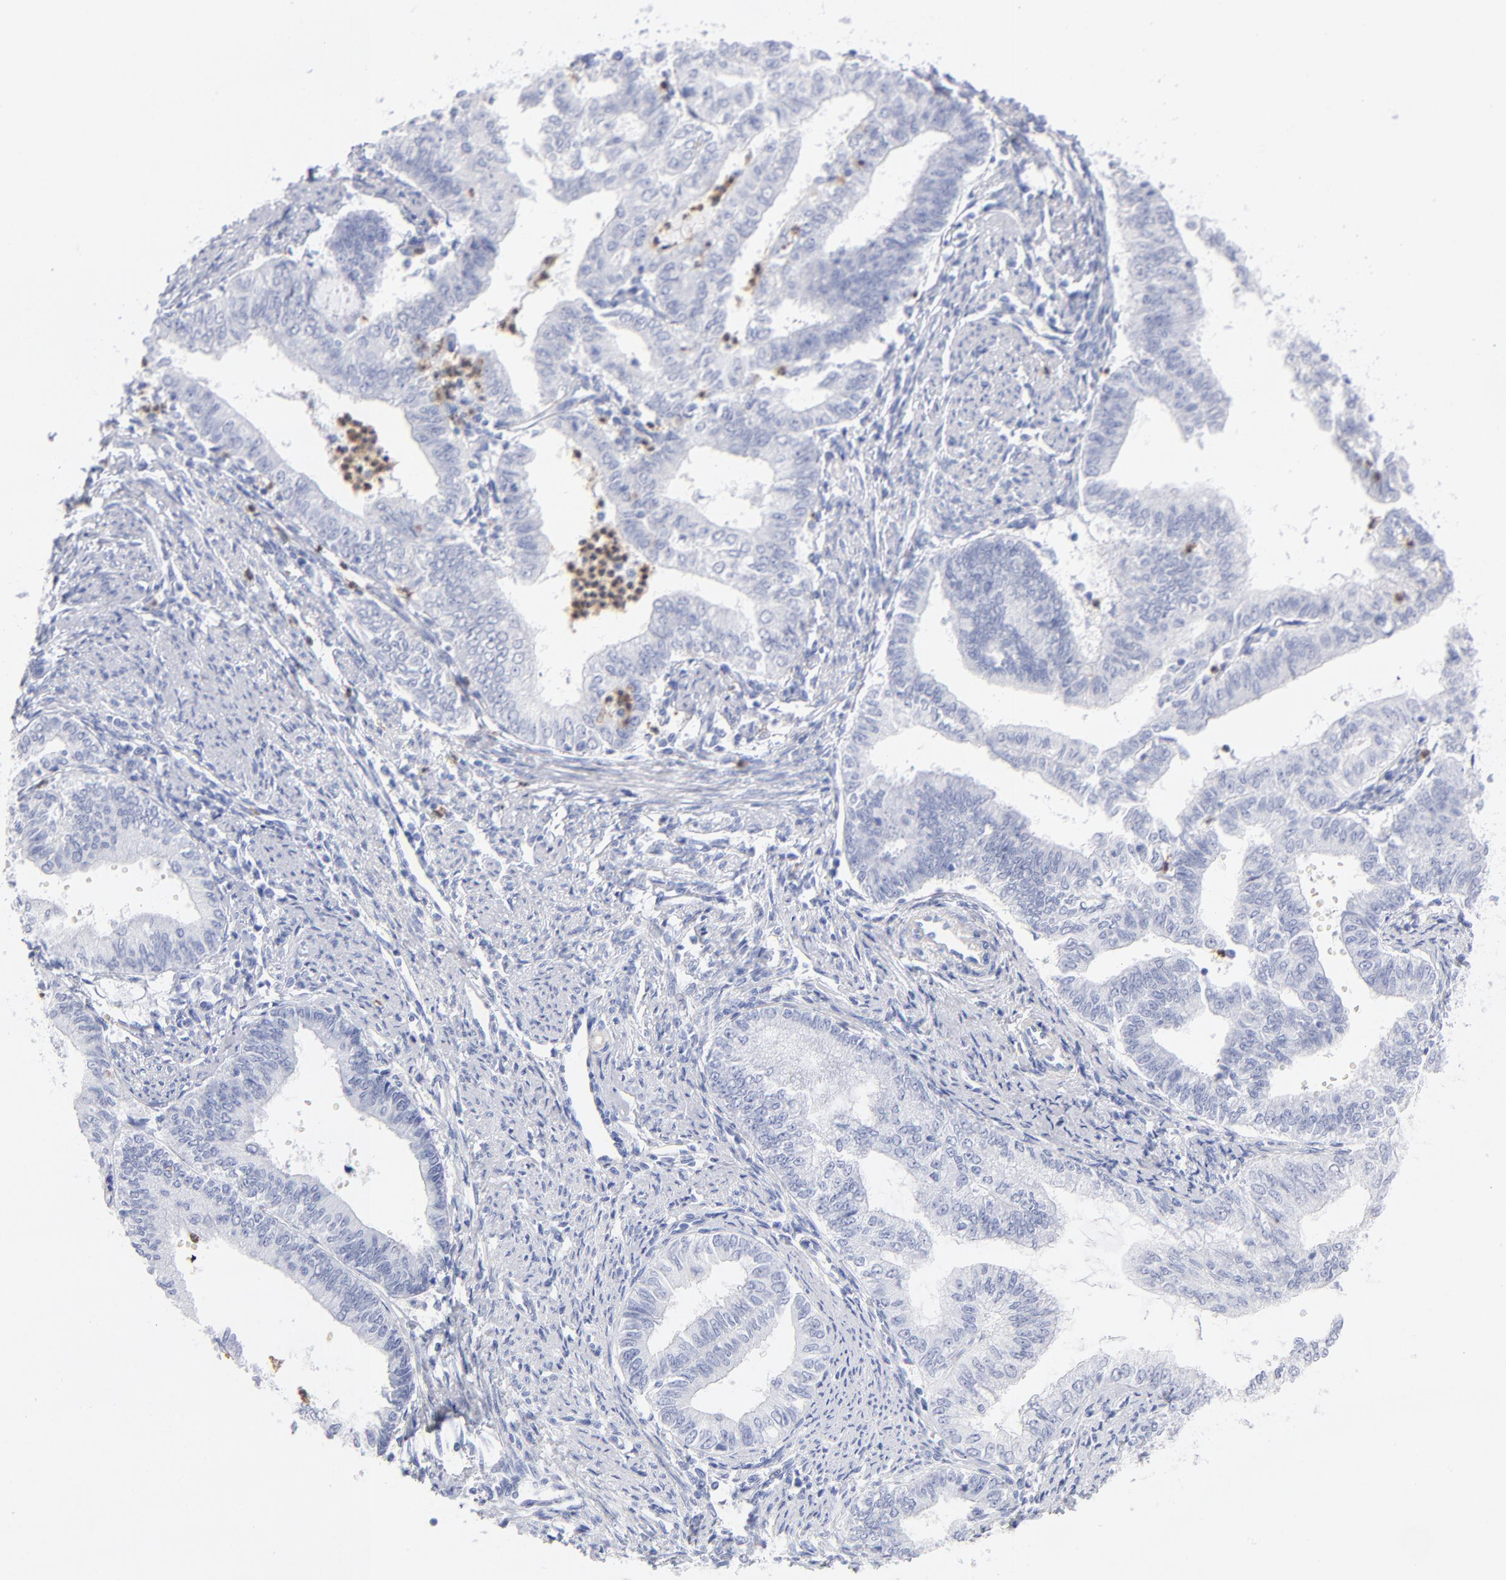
{"staining": {"intensity": "negative", "quantity": "none", "location": "none"}, "tissue": "endometrial cancer", "cell_type": "Tumor cells", "image_type": "cancer", "snomed": [{"axis": "morphology", "description": "Adenocarcinoma, NOS"}, {"axis": "topography", "description": "Endometrium"}], "caption": "The photomicrograph shows no staining of tumor cells in endometrial cancer.", "gene": "ARG1", "patient": {"sex": "female", "age": 66}}